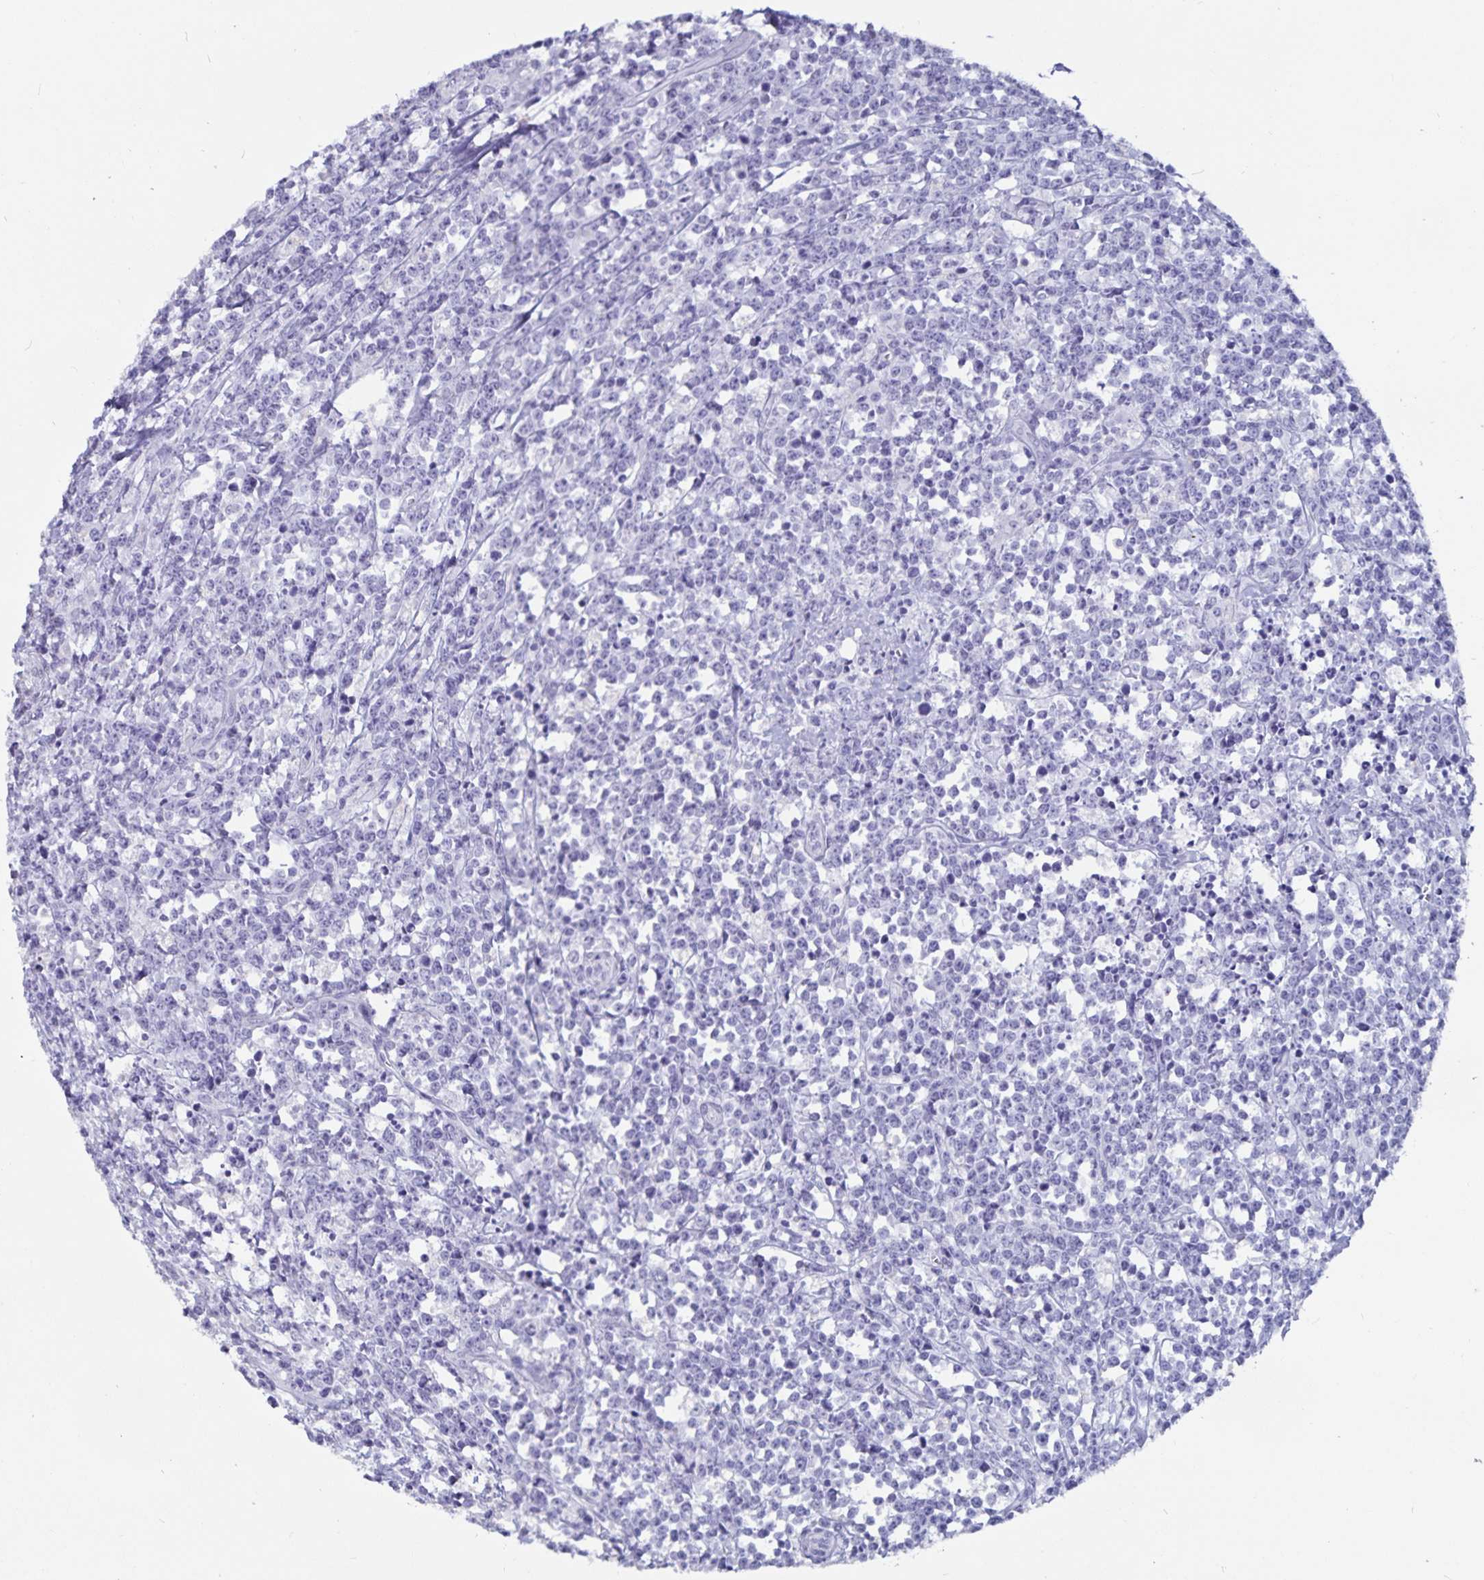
{"staining": {"intensity": "negative", "quantity": "none", "location": "none"}, "tissue": "lymphoma", "cell_type": "Tumor cells", "image_type": "cancer", "snomed": [{"axis": "morphology", "description": "Malignant lymphoma, non-Hodgkin's type, High grade"}, {"axis": "topography", "description": "Small intestine"}], "caption": "Lymphoma was stained to show a protein in brown. There is no significant expression in tumor cells.", "gene": "GPR137", "patient": {"sex": "female", "age": 56}}